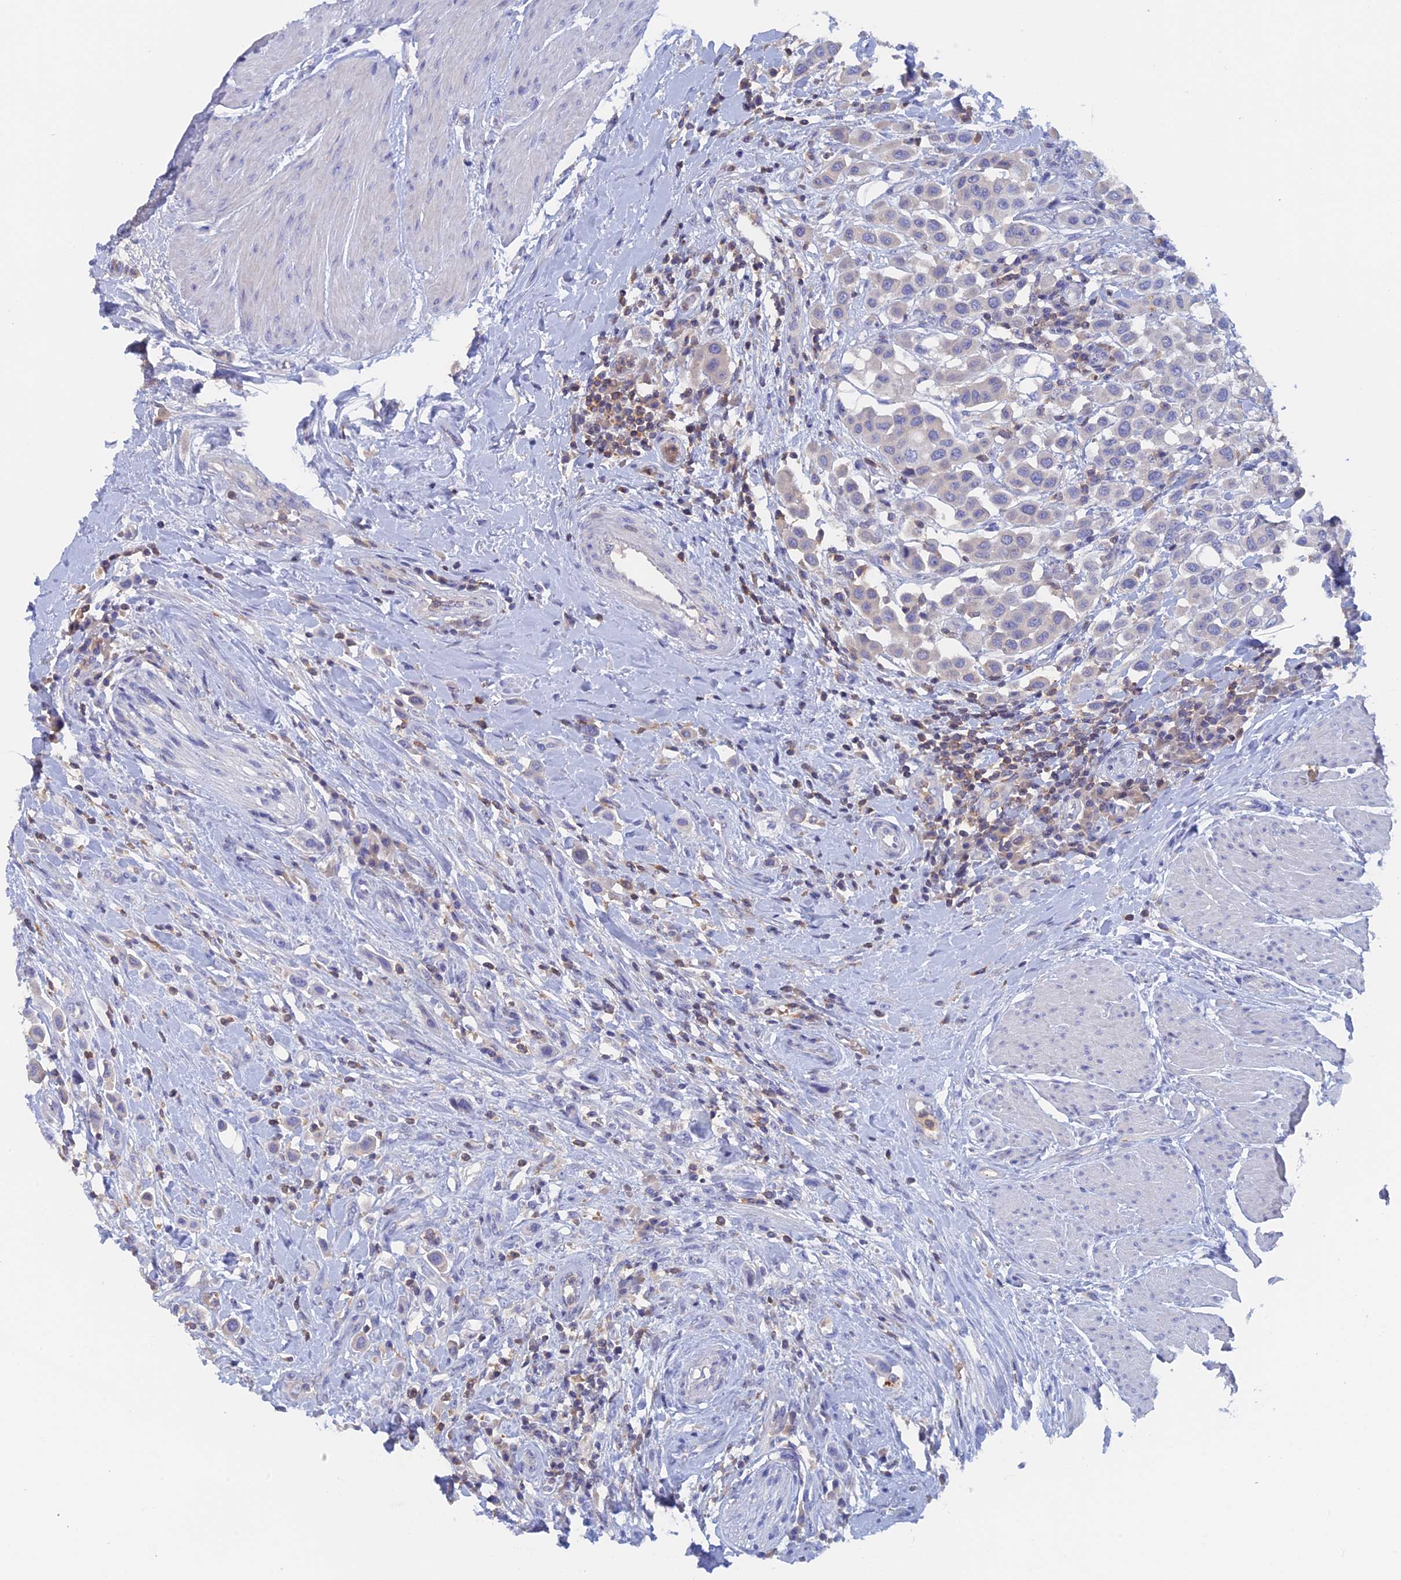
{"staining": {"intensity": "negative", "quantity": "none", "location": "none"}, "tissue": "urothelial cancer", "cell_type": "Tumor cells", "image_type": "cancer", "snomed": [{"axis": "morphology", "description": "Urothelial carcinoma, High grade"}, {"axis": "topography", "description": "Urinary bladder"}], "caption": "DAB immunohistochemical staining of urothelial carcinoma (high-grade) reveals no significant staining in tumor cells. (DAB (3,3'-diaminobenzidine) IHC visualized using brightfield microscopy, high magnification).", "gene": "ACP7", "patient": {"sex": "male", "age": 50}}